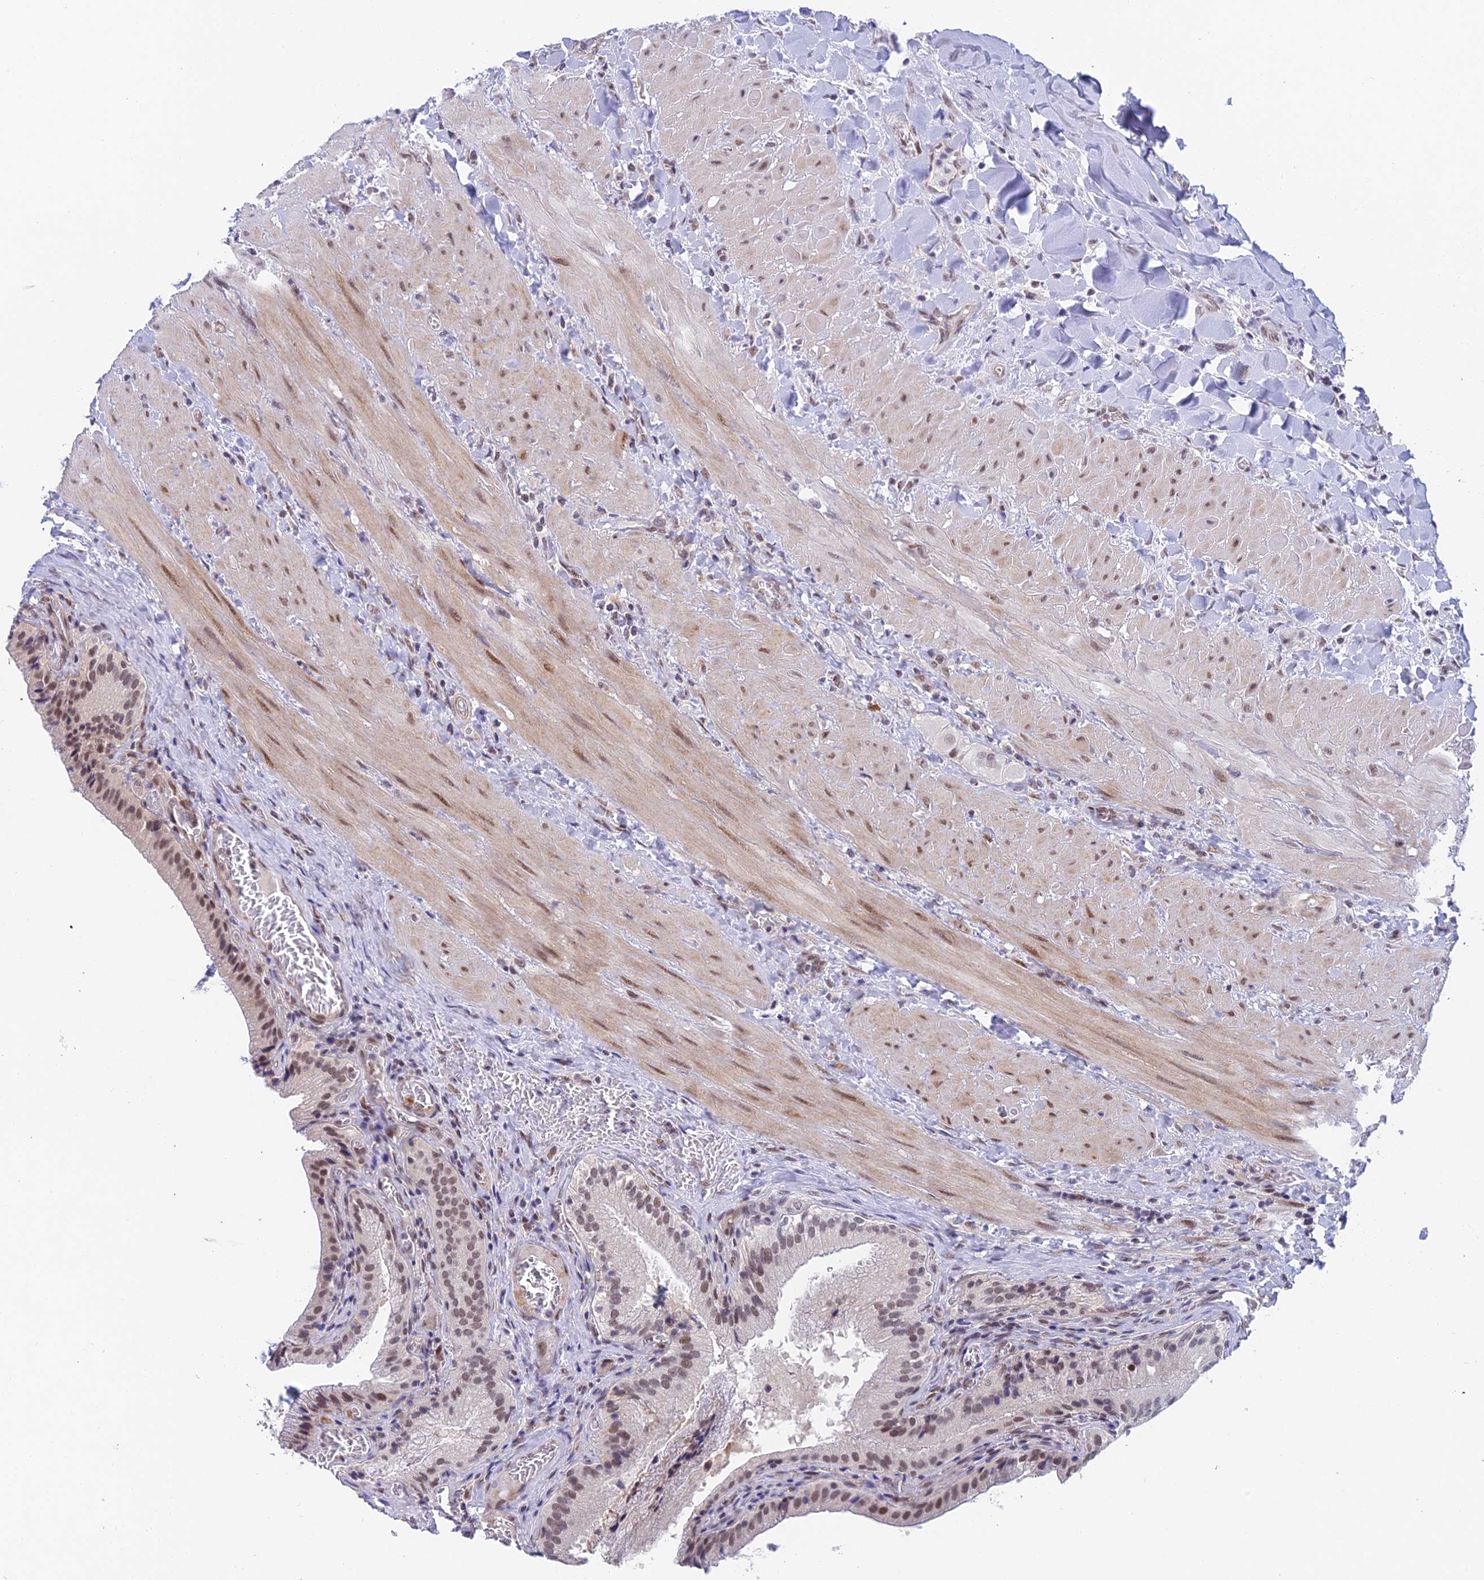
{"staining": {"intensity": "moderate", "quantity": "25%-75%", "location": "nuclear"}, "tissue": "gallbladder", "cell_type": "Glandular cells", "image_type": "normal", "snomed": [{"axis": "morphology", "description": "Normal tissue, NOS"}, {"axis": "topography", "description": "Gallbladder"}], "caption": "An IHC image of benign tissue is shown. Protein staining in brown labels moderate nuclear positivity in gallbladder within glandular cells. The protein of interest is stained brown, and the nuclei are stained in blue (DAB (3,3'-diaminobenzidine) IHC with brightfield microscopy, high magnification).", "gene": "NSMCE1", "patient": {"sex": "male", "age": 24}}